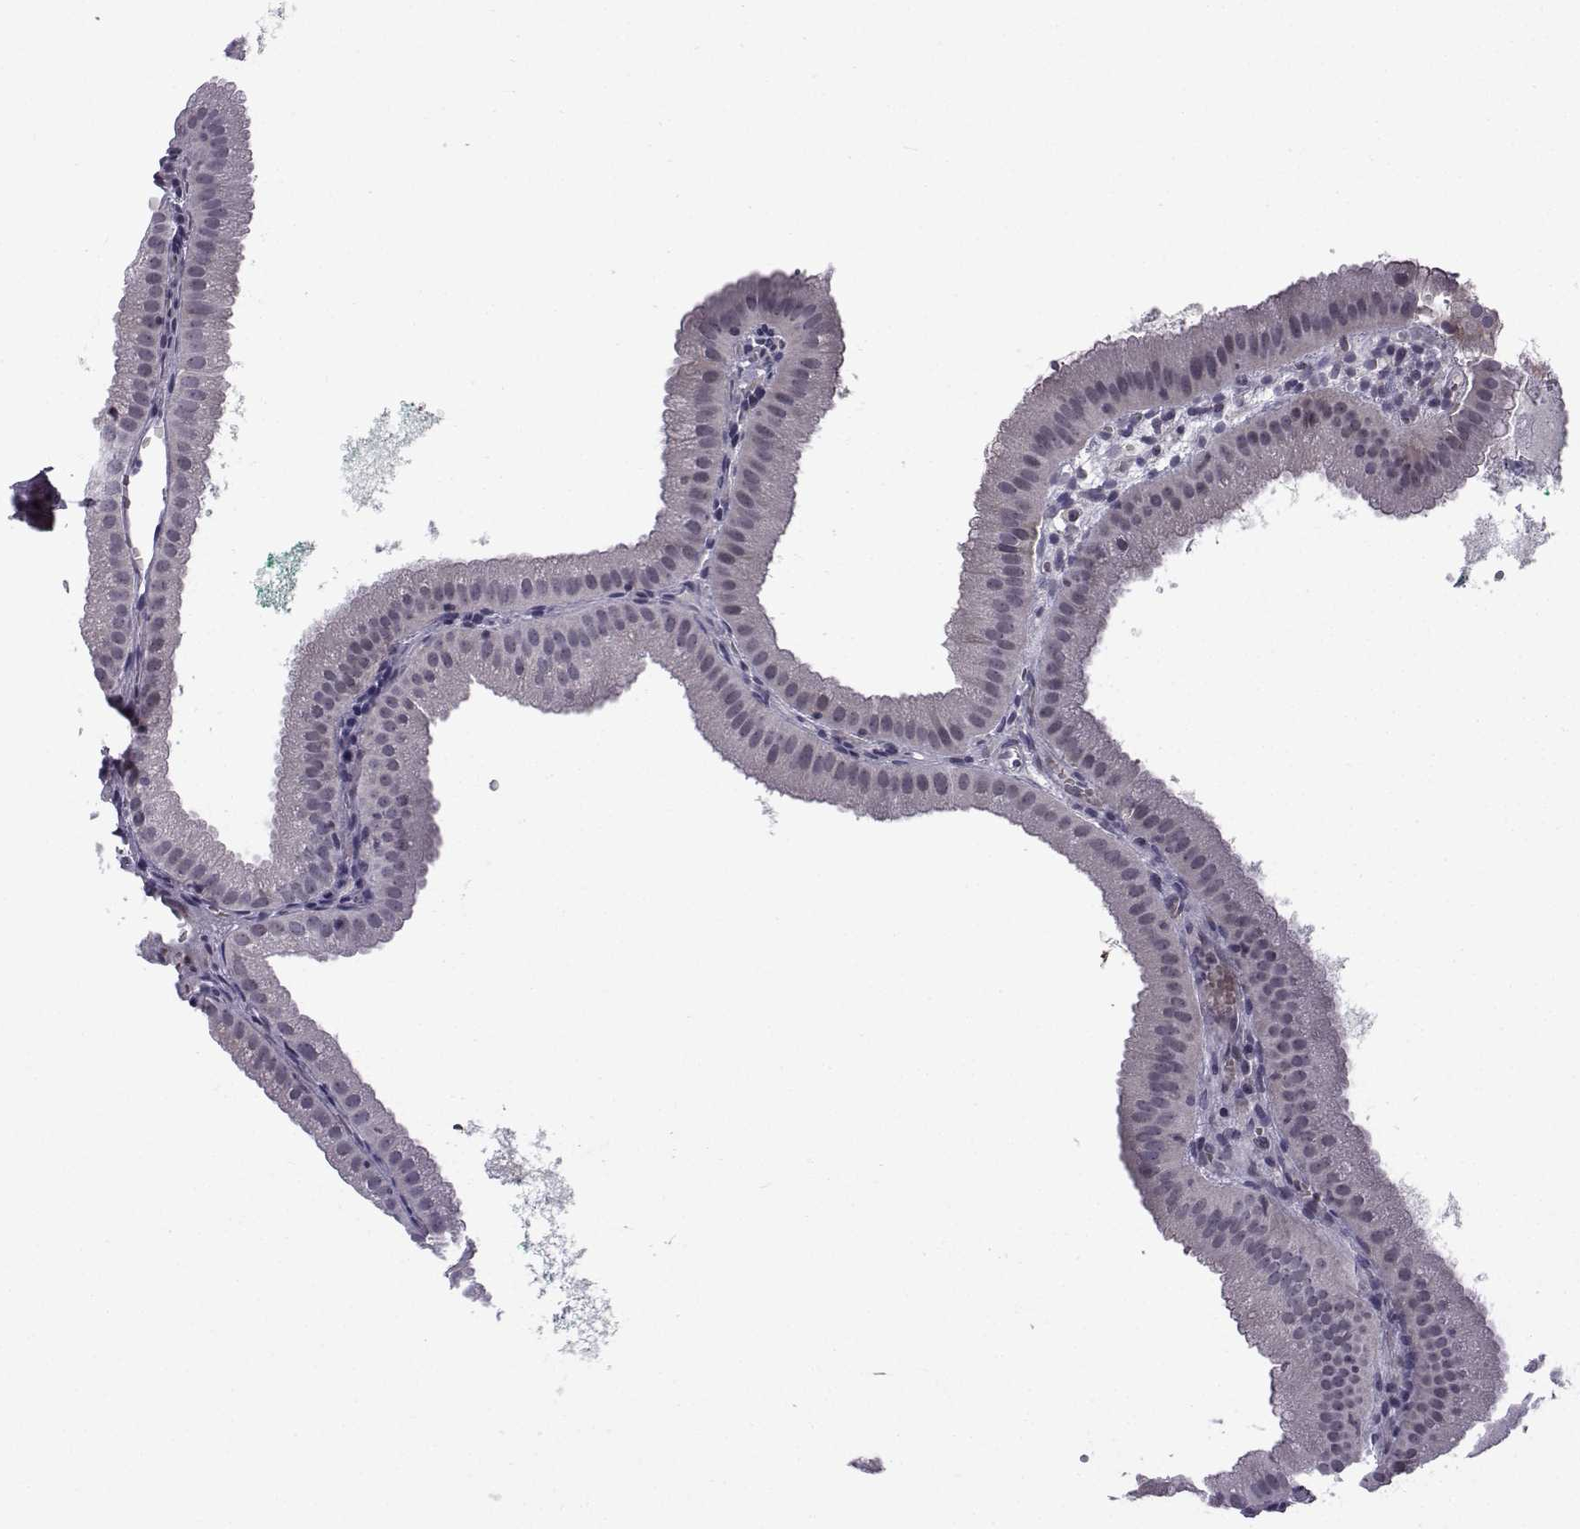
{"staining": {"intensity": "negative", "quantity": "none", "location": "none"}, "tissue": "gallbladder", "cell_type": "Glandular cells", "image_type": "normal", "snomed": [{"axis": "morphology", "description": "Normal tissue, NOS"}, {"axis": "topography", "description": "Gallbladder"}], "caption": "Immunohistochemistry (IHC) image of normal gallbladder: gallbladder stained with DAB demonstrates no significant protein expression in glandular cells. (DAB IHC visualized using brightfield microscopy, high magnification).", "gene": "RBM24", "patient": {"sex": "male", "age": 67}}